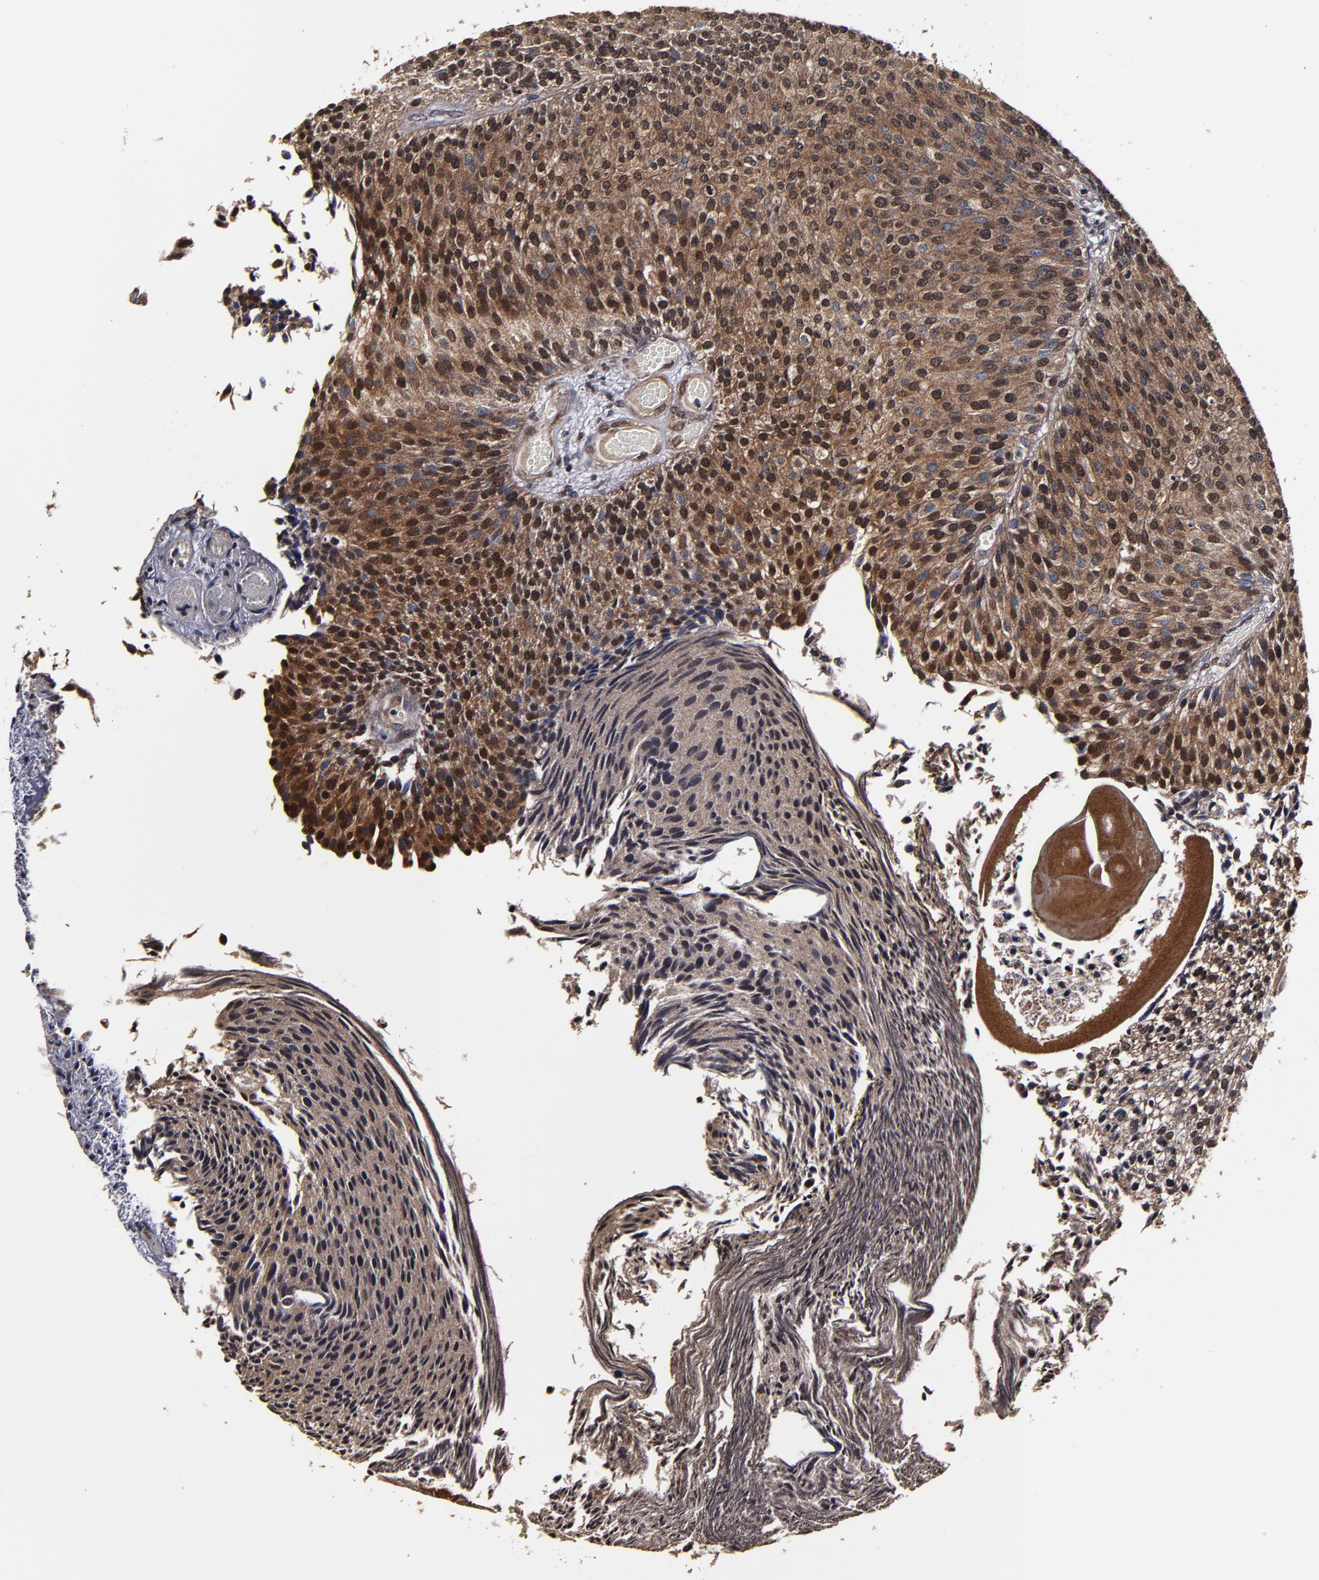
{"staining": {"intensity": "strong", "quantity": ">75%", "location": "cytoplasmic/membranous"}, "tissue": "urothelial cancer", "cell_type": "Tumor cells", "image_type": "cancer", "snomed": [{"axis": "morphology", "description": "Urothelial carcinoma, Low grade"}, {"axis": "topography", "description": "Urinary bladder"}], "caption": "Strong cytoplasmic/membranous expression for a protein is identified in about >75% of tumor cells of urothelial cancer using immunohistochemistry (IHC).", "gene": "MMP15", "patient": {"sex": "male", "age": 84}}